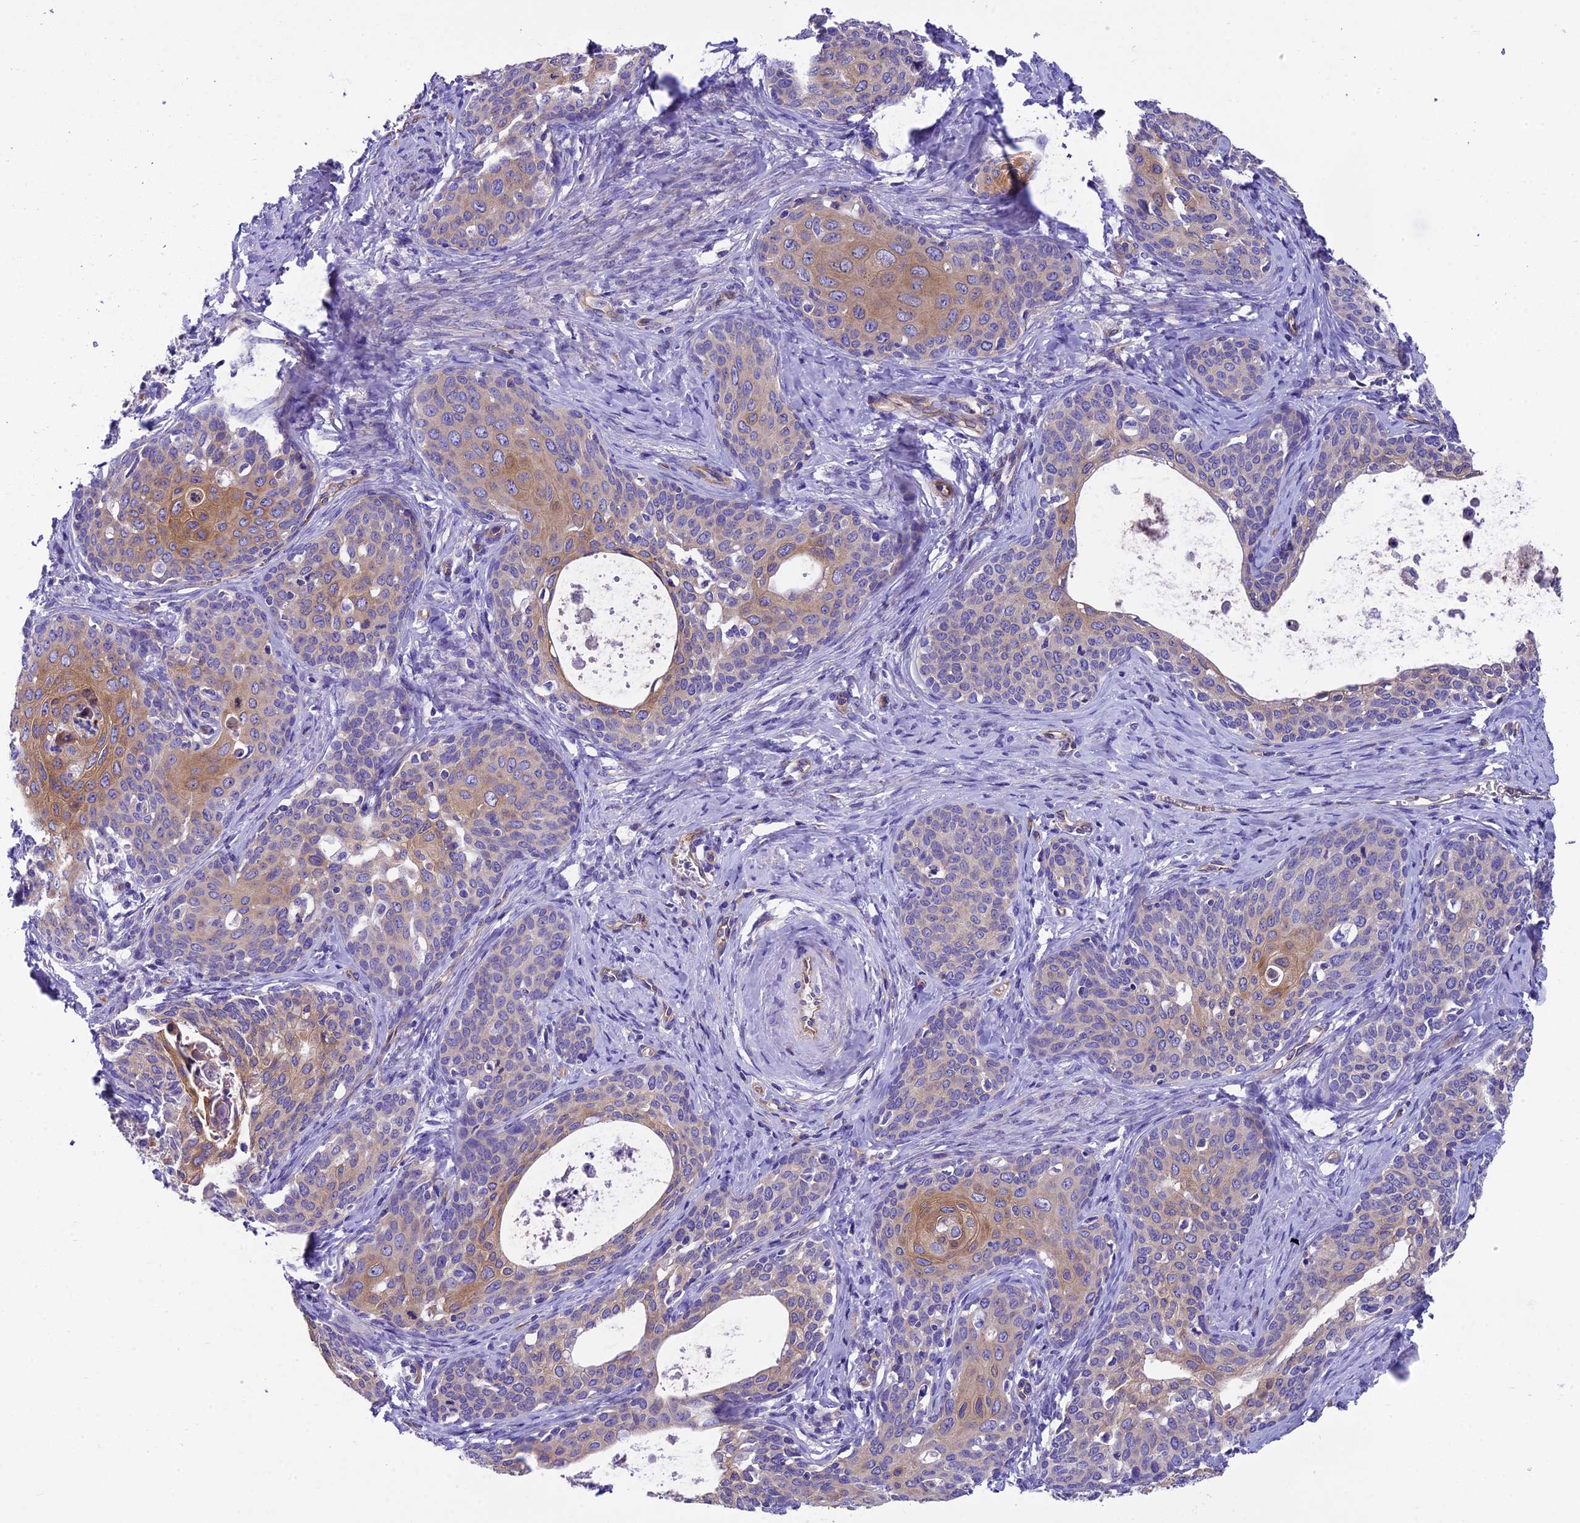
{"staining": {"intensity": "moderate", "quantity": "<25%", "location": "cytoplasmic/membranous"}, "tissue": "cervical cancer", "cell_type": "Tumor cells", "image_type": "cancer", "snomed": [{"axis": "morphology", "description": "Squamous cell carcinoma, NOS"}, {"axis": "topography", "description": "Cervix"}], "caption": "Immunohistochemical staining of human squamous cell carcinoma (cervical) shows low levels of moderate cytoplasmic/membranous expression in approximately <25% of tumor cells.", "gene": "PPFIA3", "patient": {"sex": "female", "age": 52}}